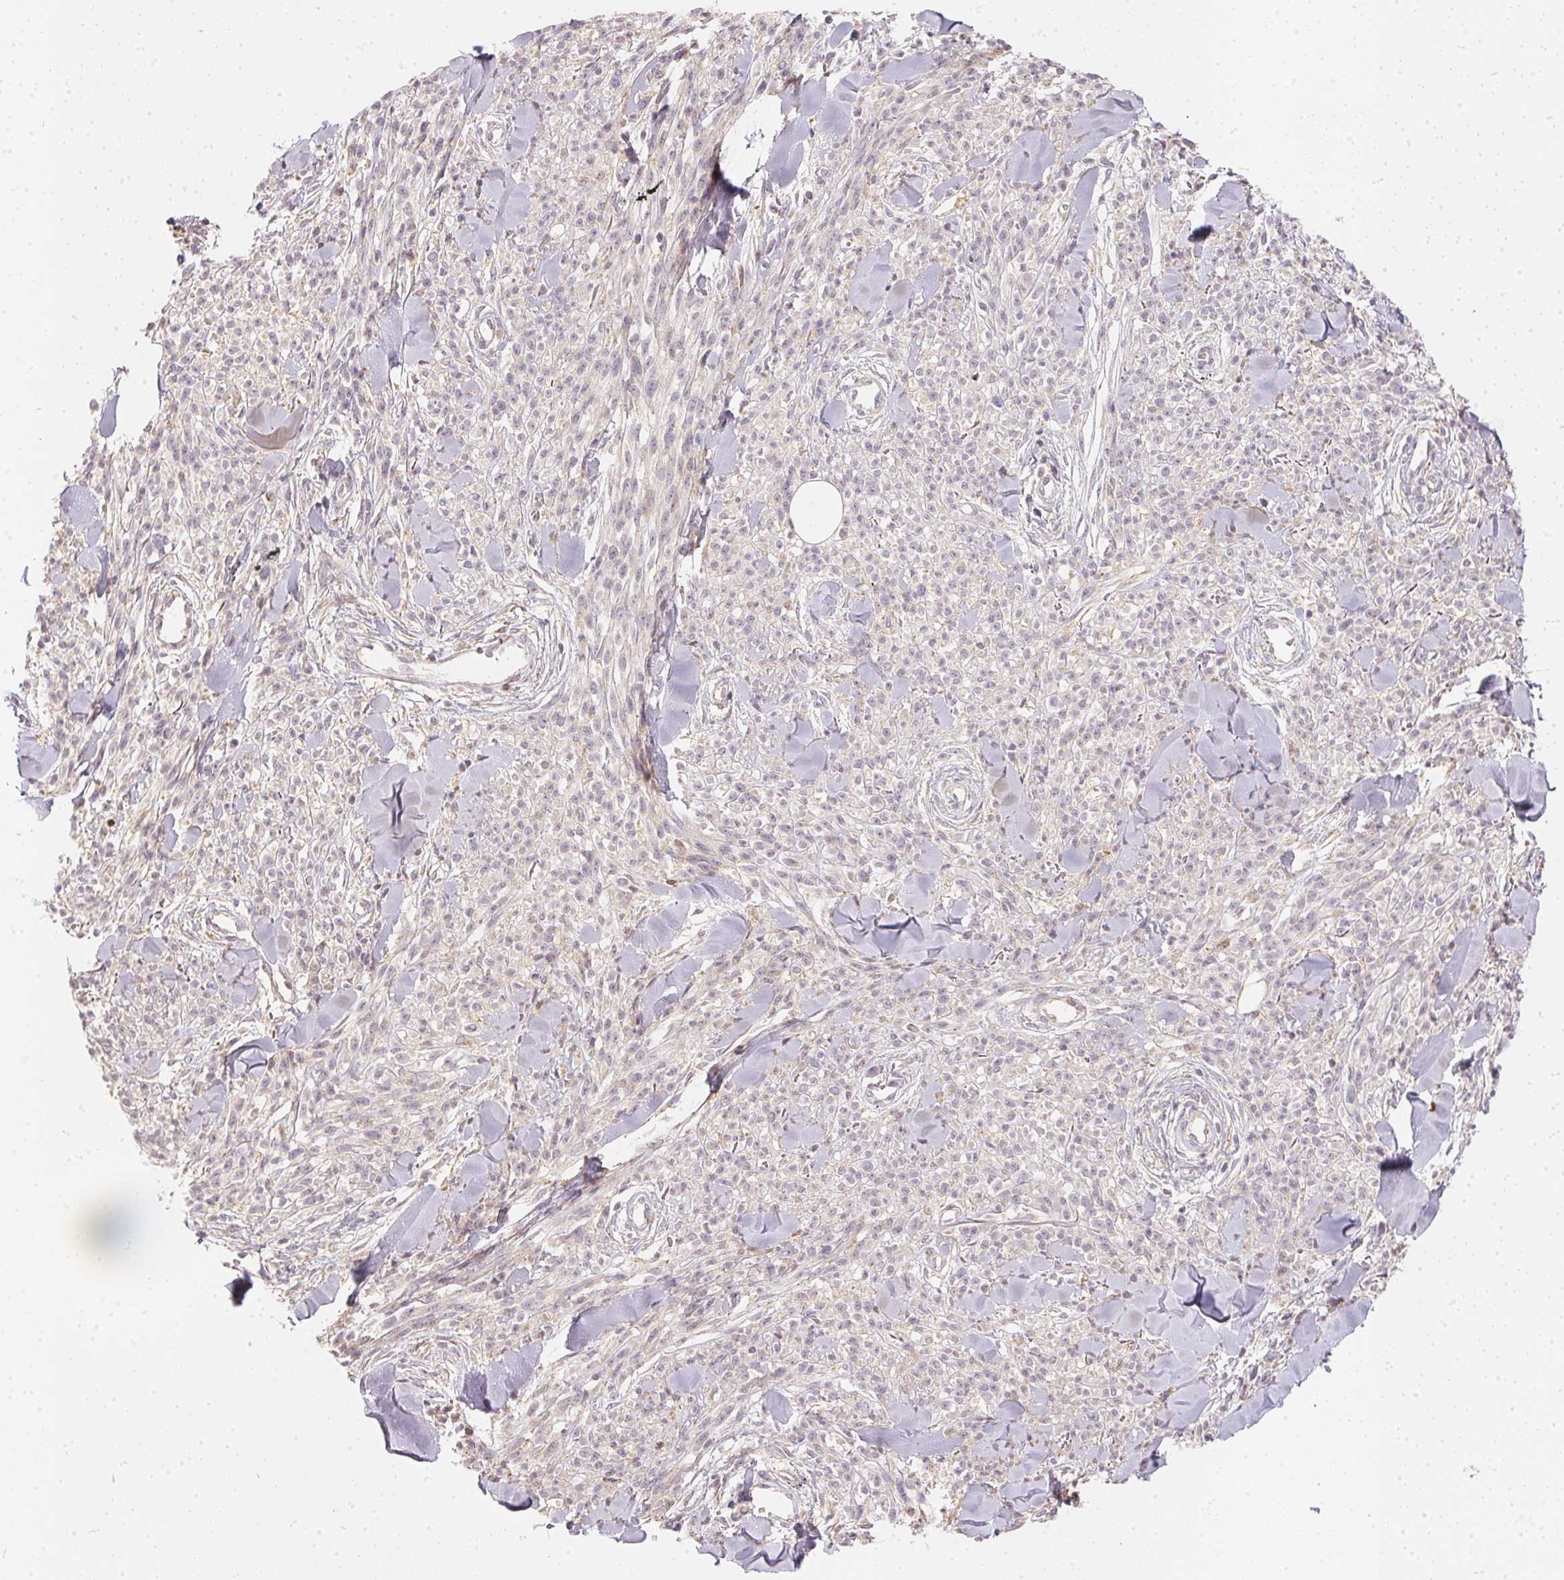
{"staining": {"intensity": "negative", "quantity": "none", "location": "none"}, "tissue": "melanoma", "cell_type": "Tumor cells", "image_type": "cancer", "snomed": [{"axis": "morphology", "description": "Malignant melanoma, NOS"}, {"axis": "topography", "description": "Skin"}, {"axis": "topography", "description": "Skin of trunk"}], "caption": "Immunohistochemistry of human malignant melanoma displays no positivity in tumor cells.", "gene": "VWA5B2", "patient": {"sex": "male", "age": 74}}